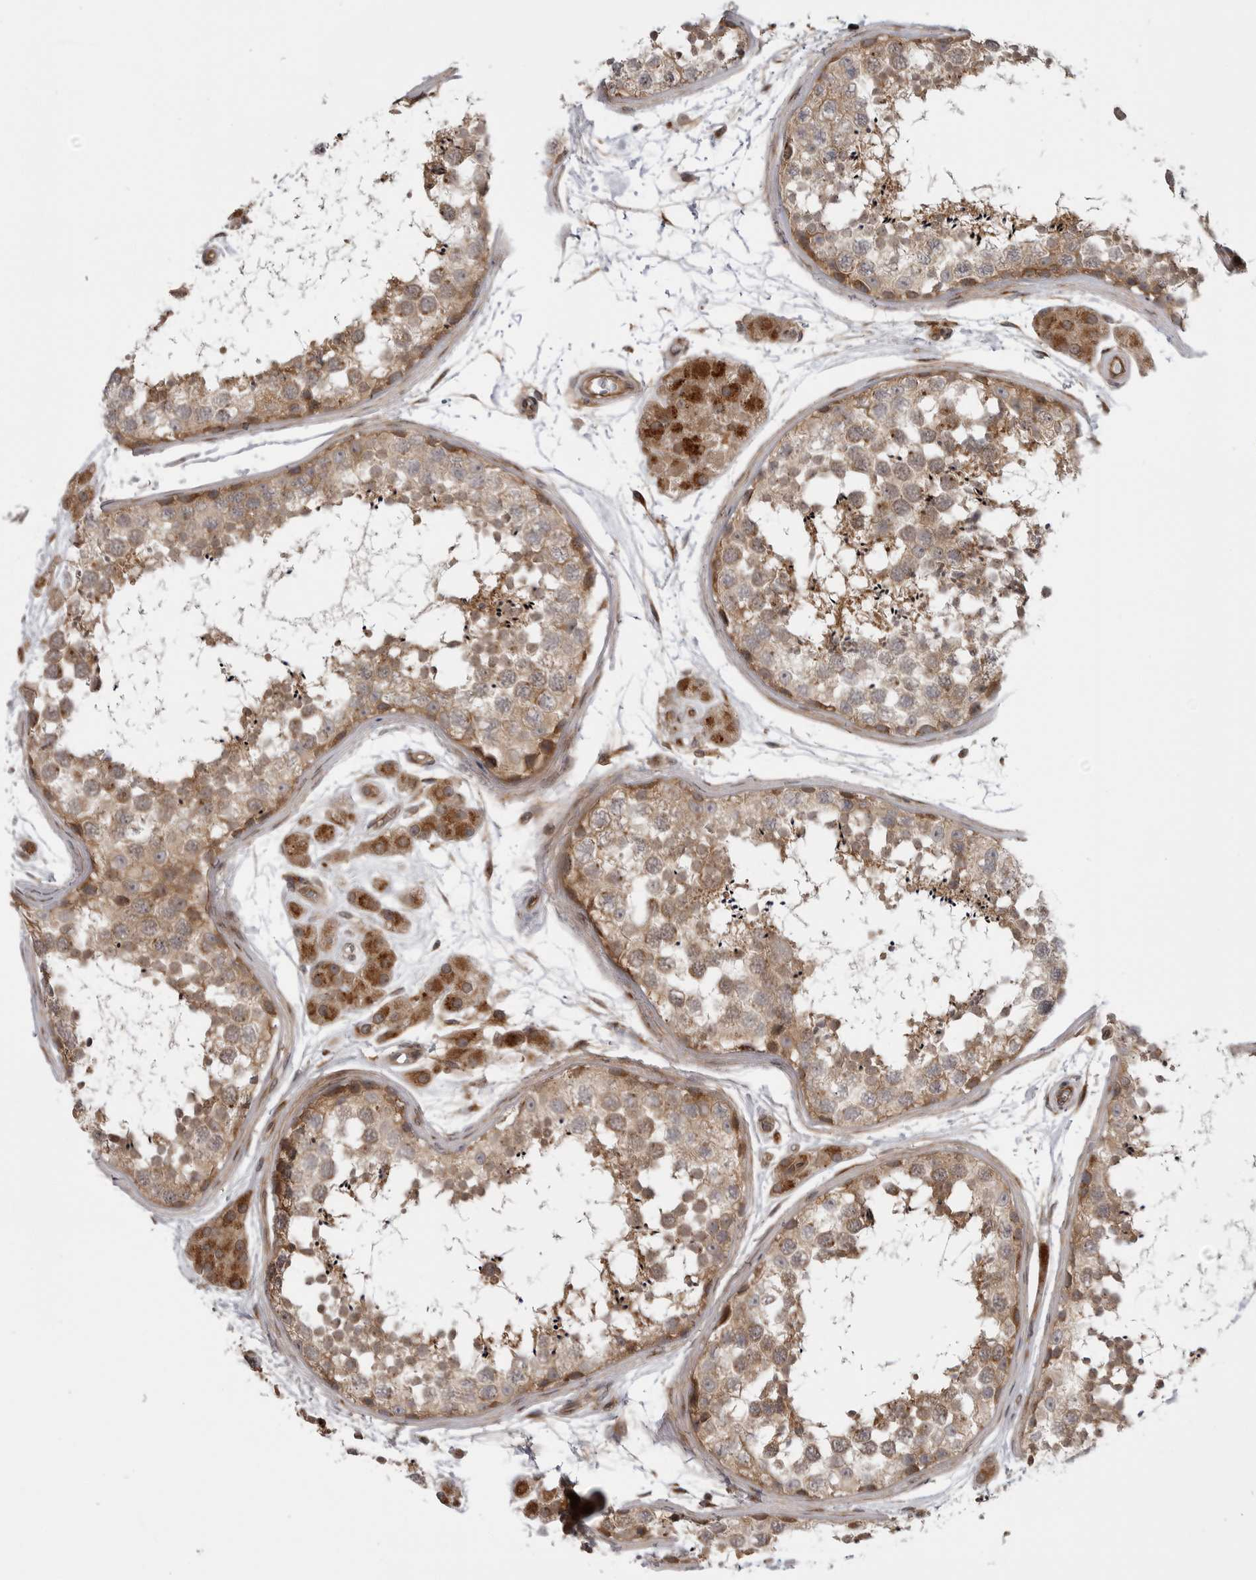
{"staining": {"intensity": "moderate", "quantity": ">75%", "location": "cytoplasmic/membranous"}, "tissue": "testis", "cell_type": "Cells in seminiferous ducts", "image_type": "normal", "snomed": [{"axis": "morphology", "description": "Normal tissue, NOS"}, {"axis": "topography", "description": "Testis"}], "caption": "Immunohistochemical staining of unremarkable testis reveals >75% levels of moderate cytoplasmic/membranous protein staining in approximately >75% of cells in seminiferous ducts. Nuclei are stained in blue.", "gene": "LRRC45", "patient": {"sex": "male", "age": 56}}